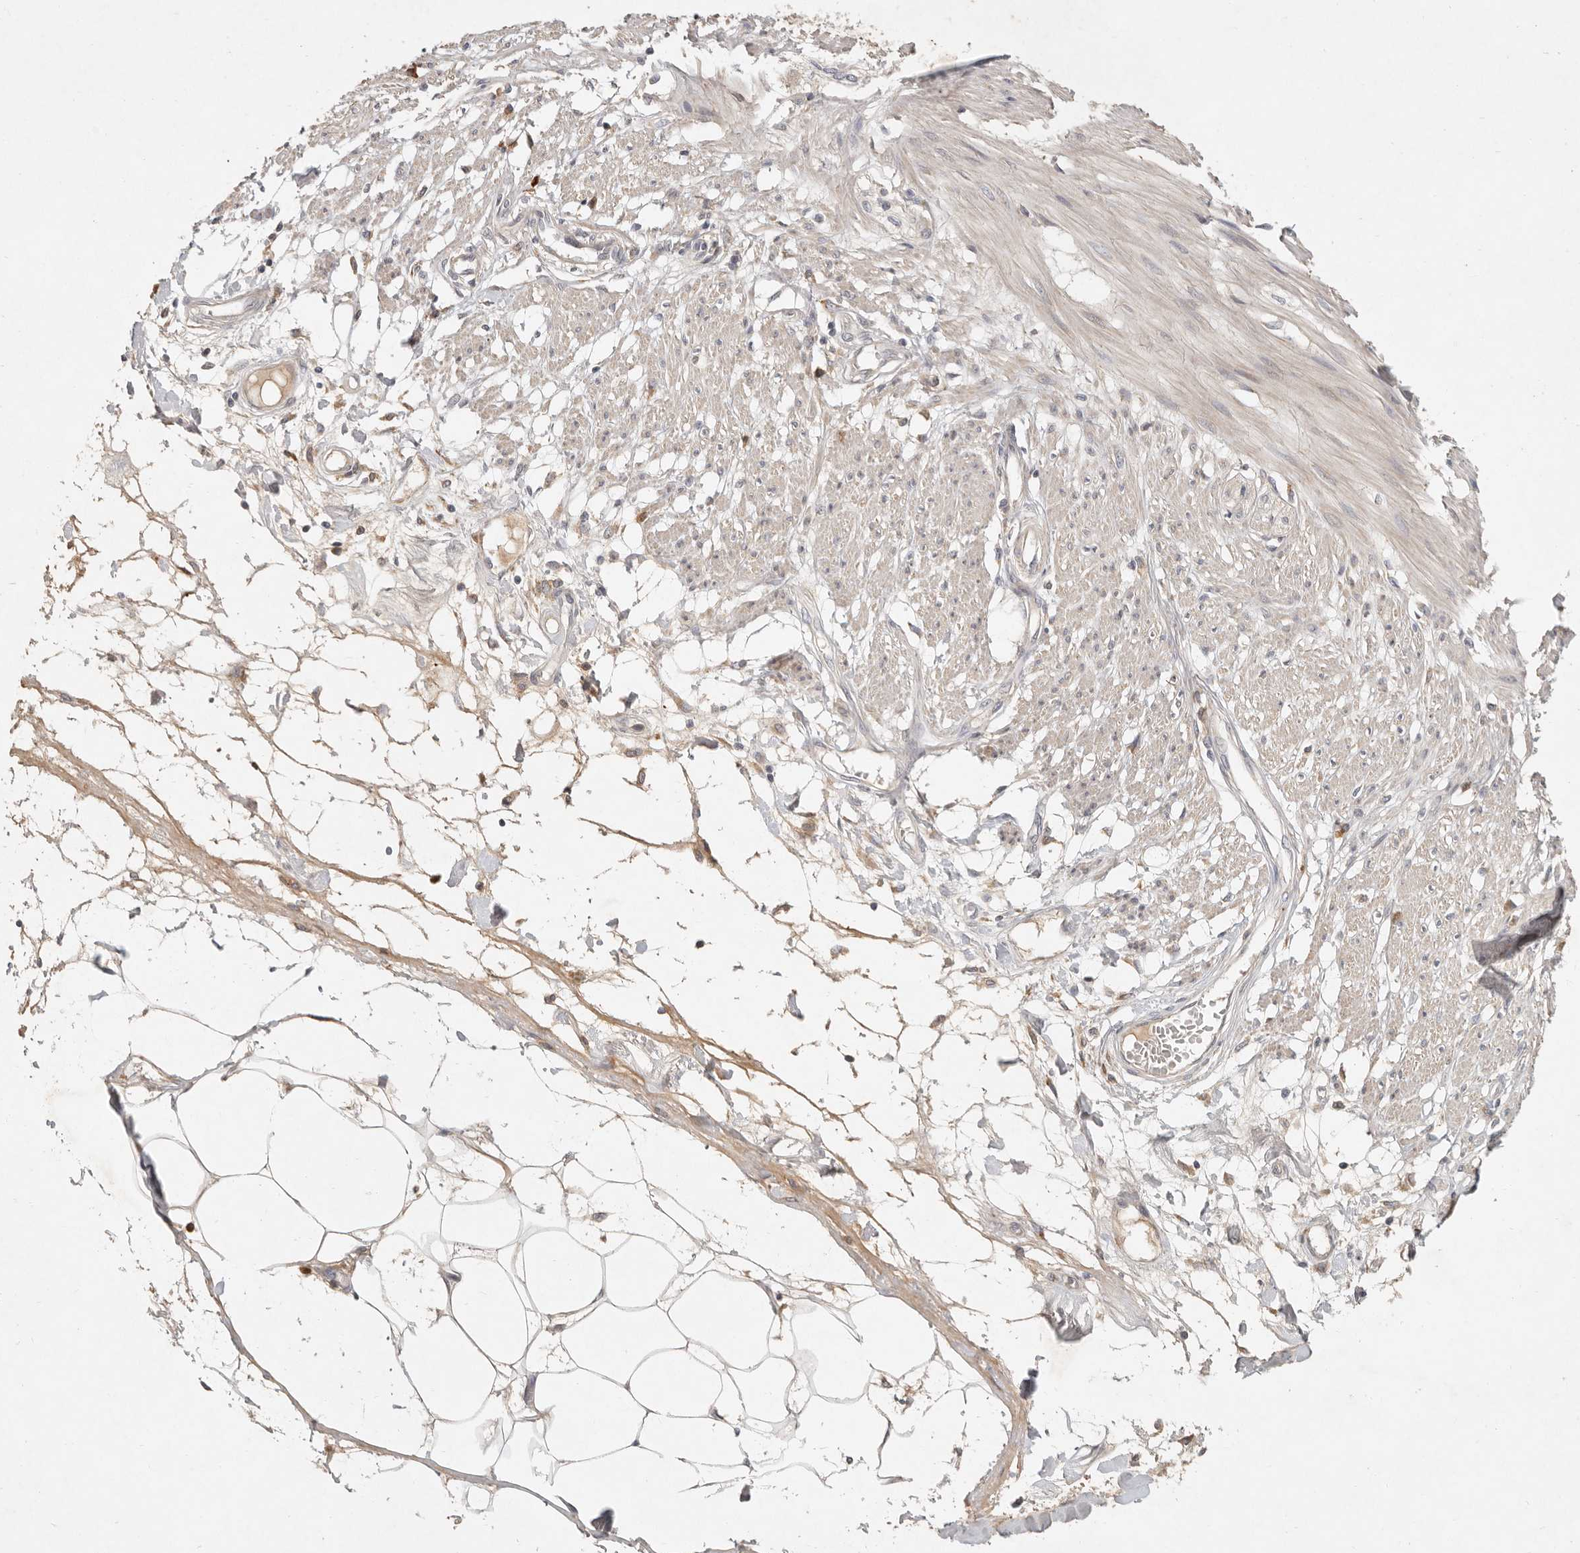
{"staining": {"intensity": "weak", "quantity": "25%-75%", "location": "cytoplasmic/membranous"}, "tissue": "smooth muscle", "cell_type": "Smooth muscle cells", "image_type": "normal", "snomed": [{"axis": "morphology", "description": "Normal tissue, NOS"}, {"axis": "morphology", "description": "Adenocarcinoma, NOS"}, {"axis": "topography", "description": "Smooth muscle"}, {"axis": "topography", "description": "Colon"}], "caption": "Protein staining displays weak cytoplasmic/membranous expression in approximately 25%-75% of smooth muscle cells in benign smooth muscle. (Brightfield microscopy of DAB IHC at high magnification).", "gene": "ARHGEF10L", "patient": {"sex": "male", "age": 14}}